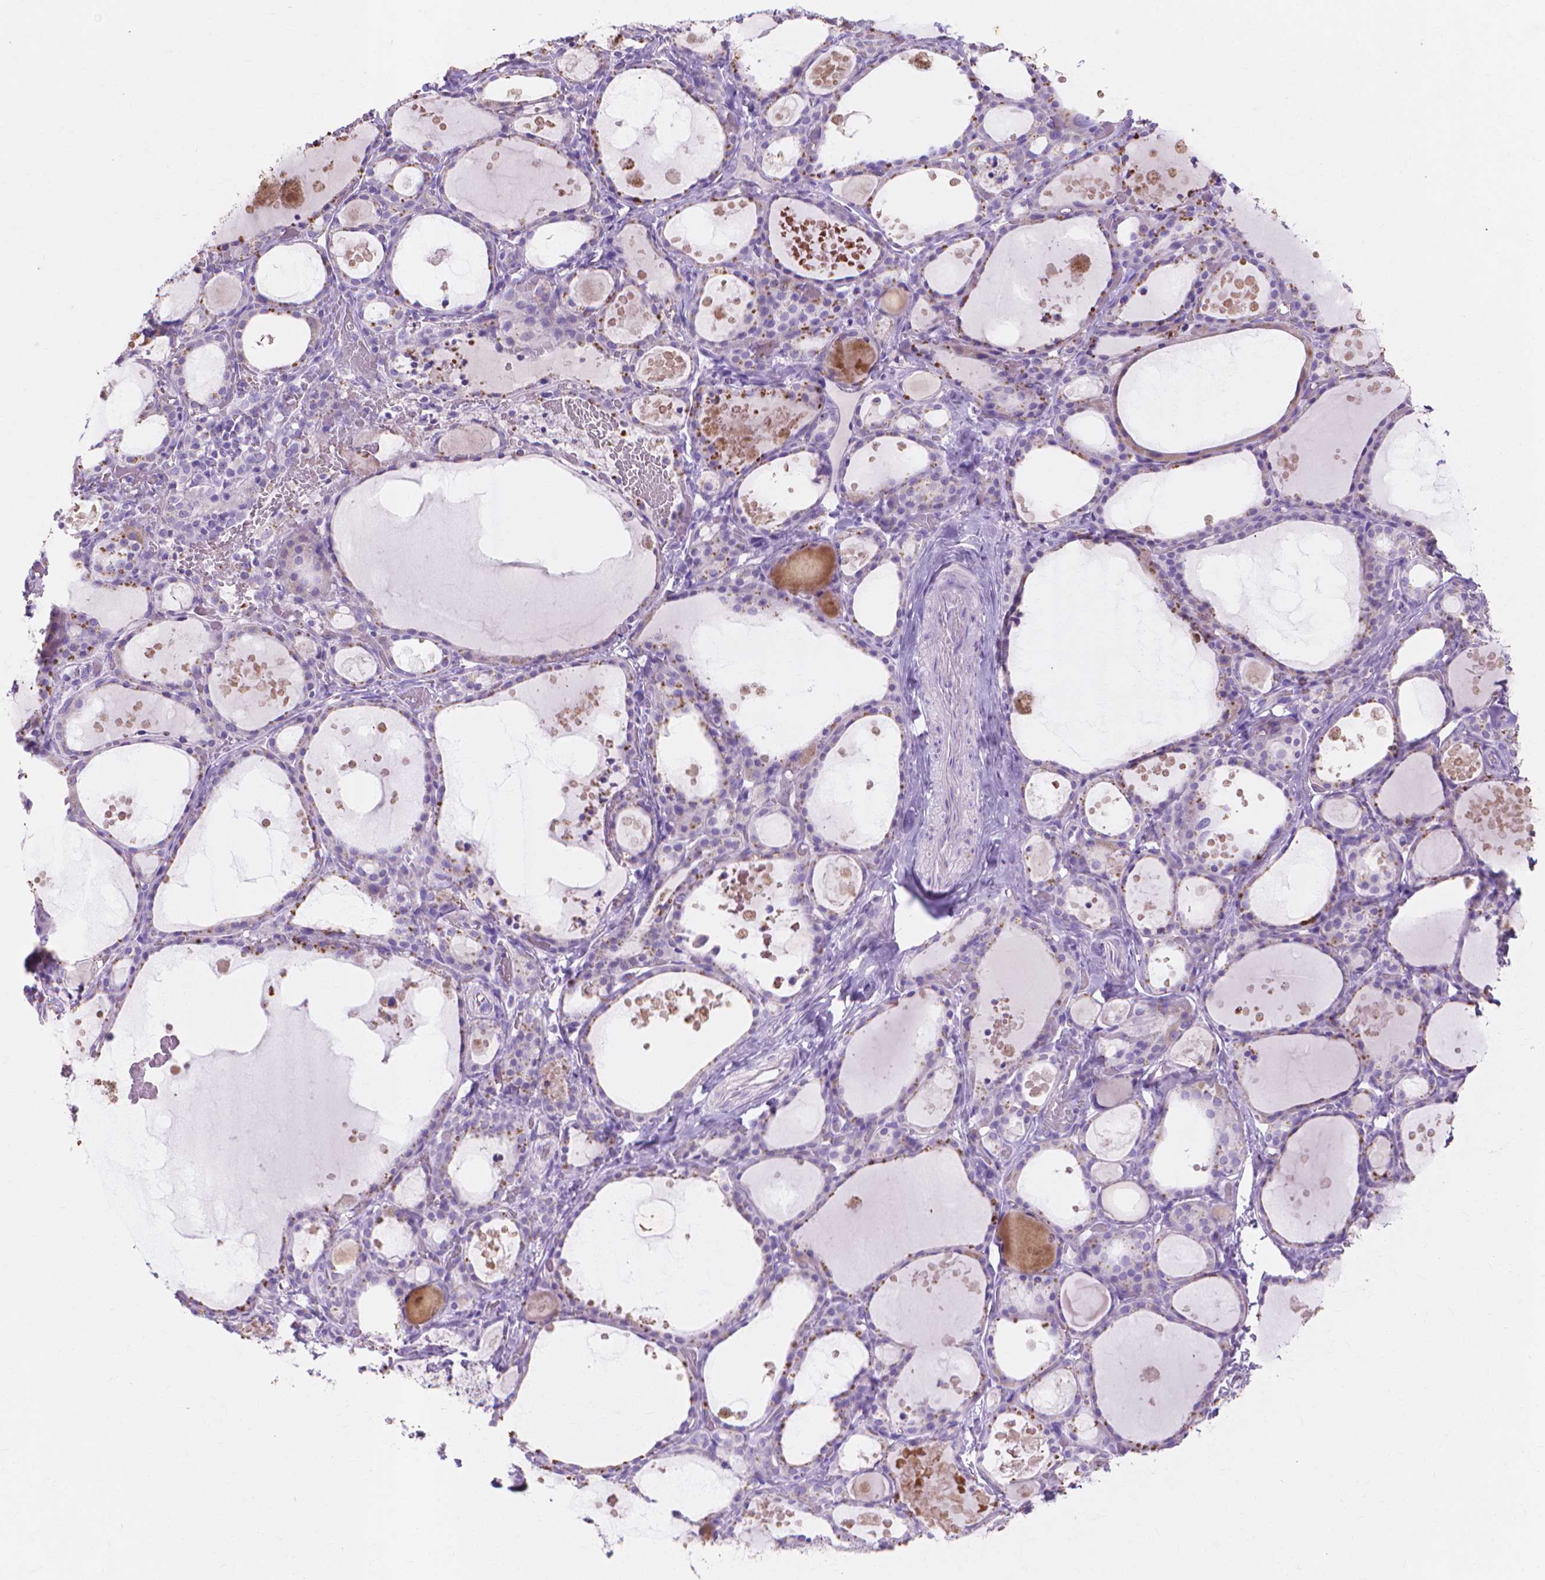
{"staining": {"intensity": "negative", "quantity": "none", "location": "none"}, "tissue": "thyroid gland", "cell_type": "Glandular cells", "image_type": "normal", "snomed": [{"axis": "morphology", "description": "Normal tissue, NOS"}, {"axis": "topography", "description": "Thyroid gland"}], "caption": "An image of human thyroid gland is negative for staining in glandular cells.", "gene": "MMP11", "patient": {"sex": "male", "age": 68}}